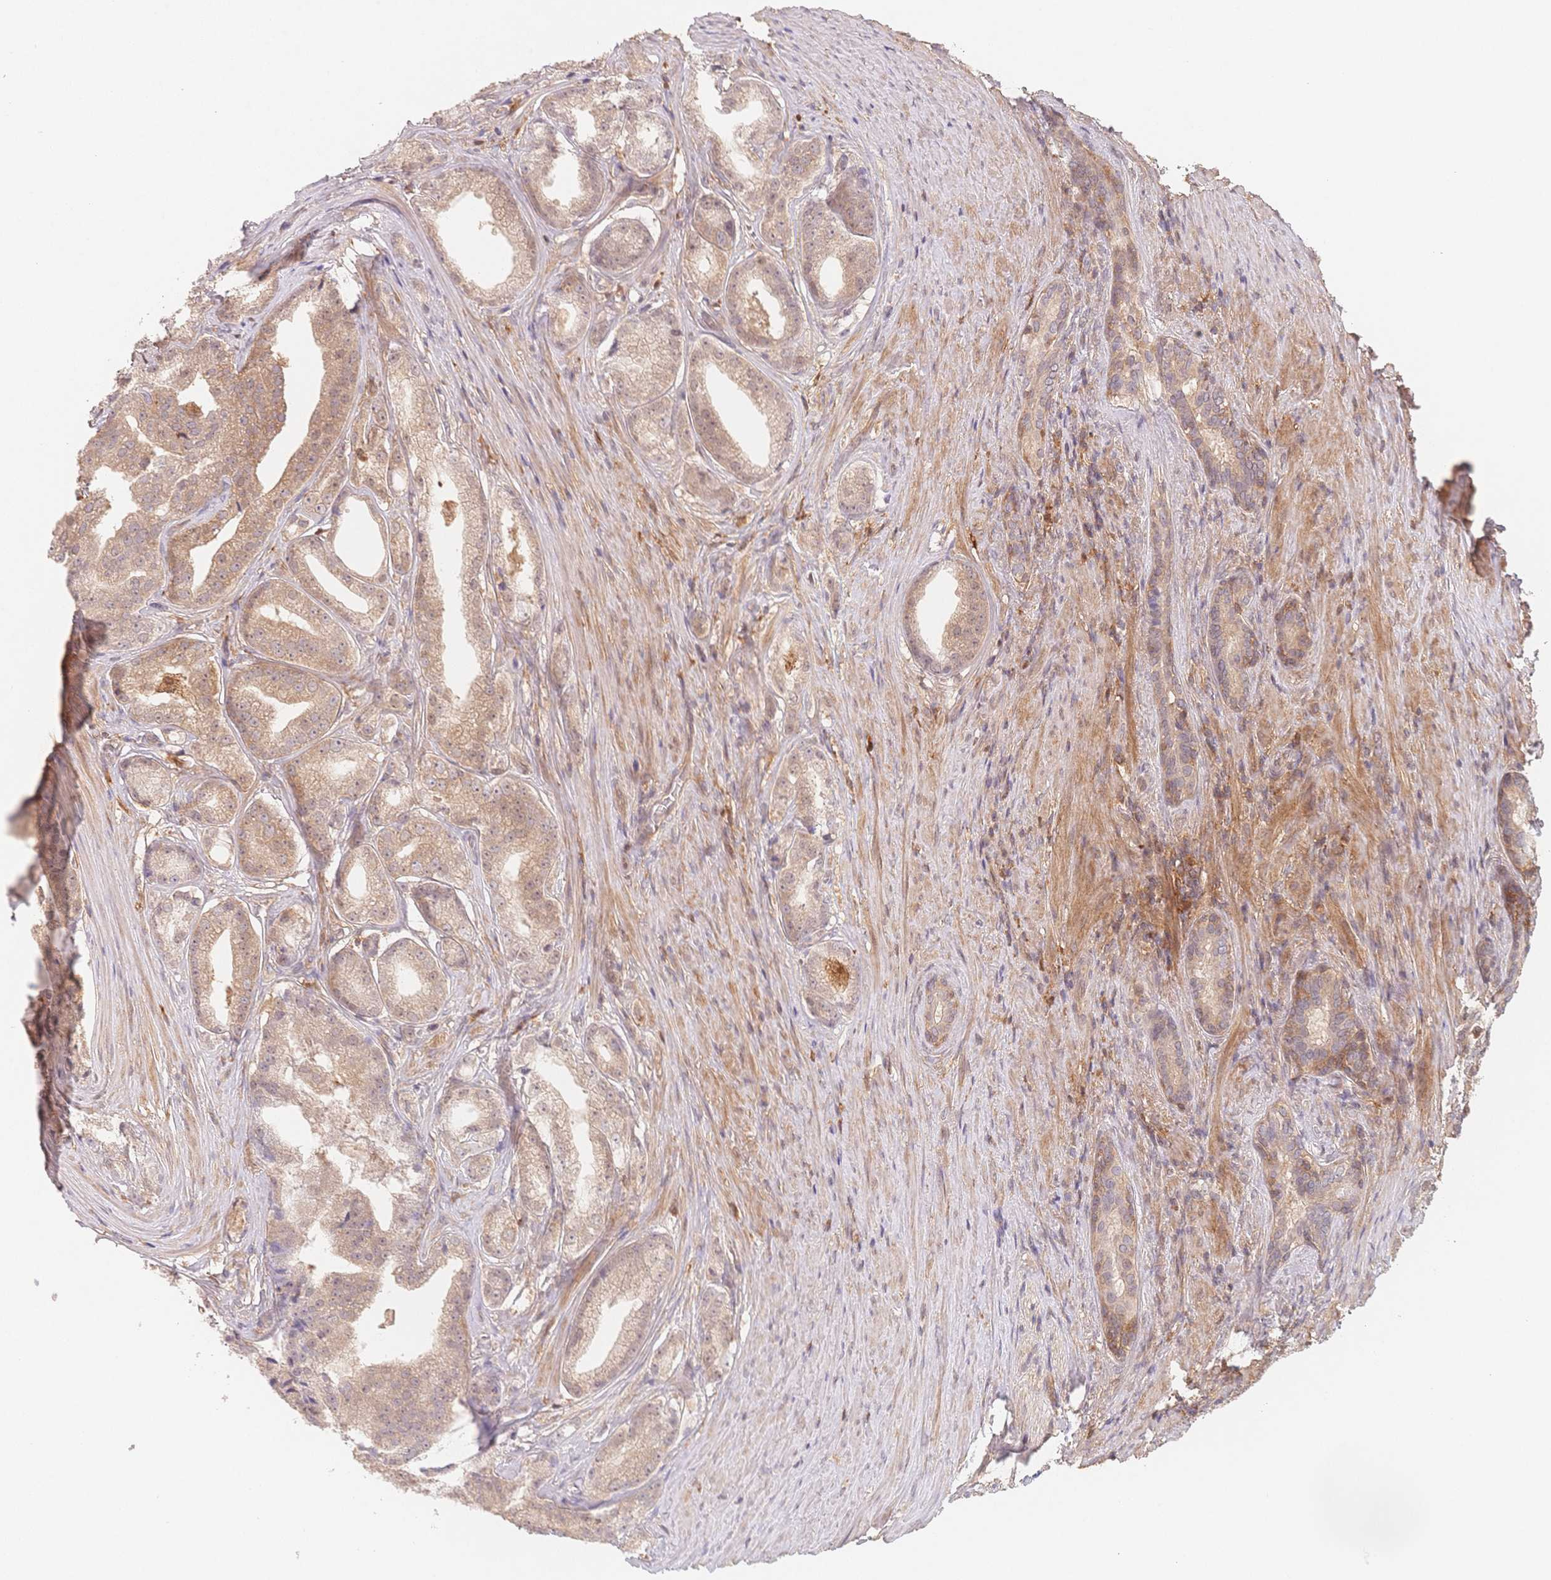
{"staining": {"intensity": "weak", "quantity": ">75%", "location": "cytoplasmic/membranous"}, "tissue": "prostate cancer", "cell_type": "Tumor cells", "image_type": "cancer", "snomed": [{"axis": "morphology", "description": "Adenocarcinoma, Low grade"}, {"axis": "topography", "description": "Prostate"}], "caption": "Prostate low-grade adenocarcinoma tissue shows weak cytoplasmic/membranous positivity in approximately >75% of tumor cells, visualized by immunohistochemistry.", "gene": "C12orf75", "patient": {"sex": "male", "age": 65}}